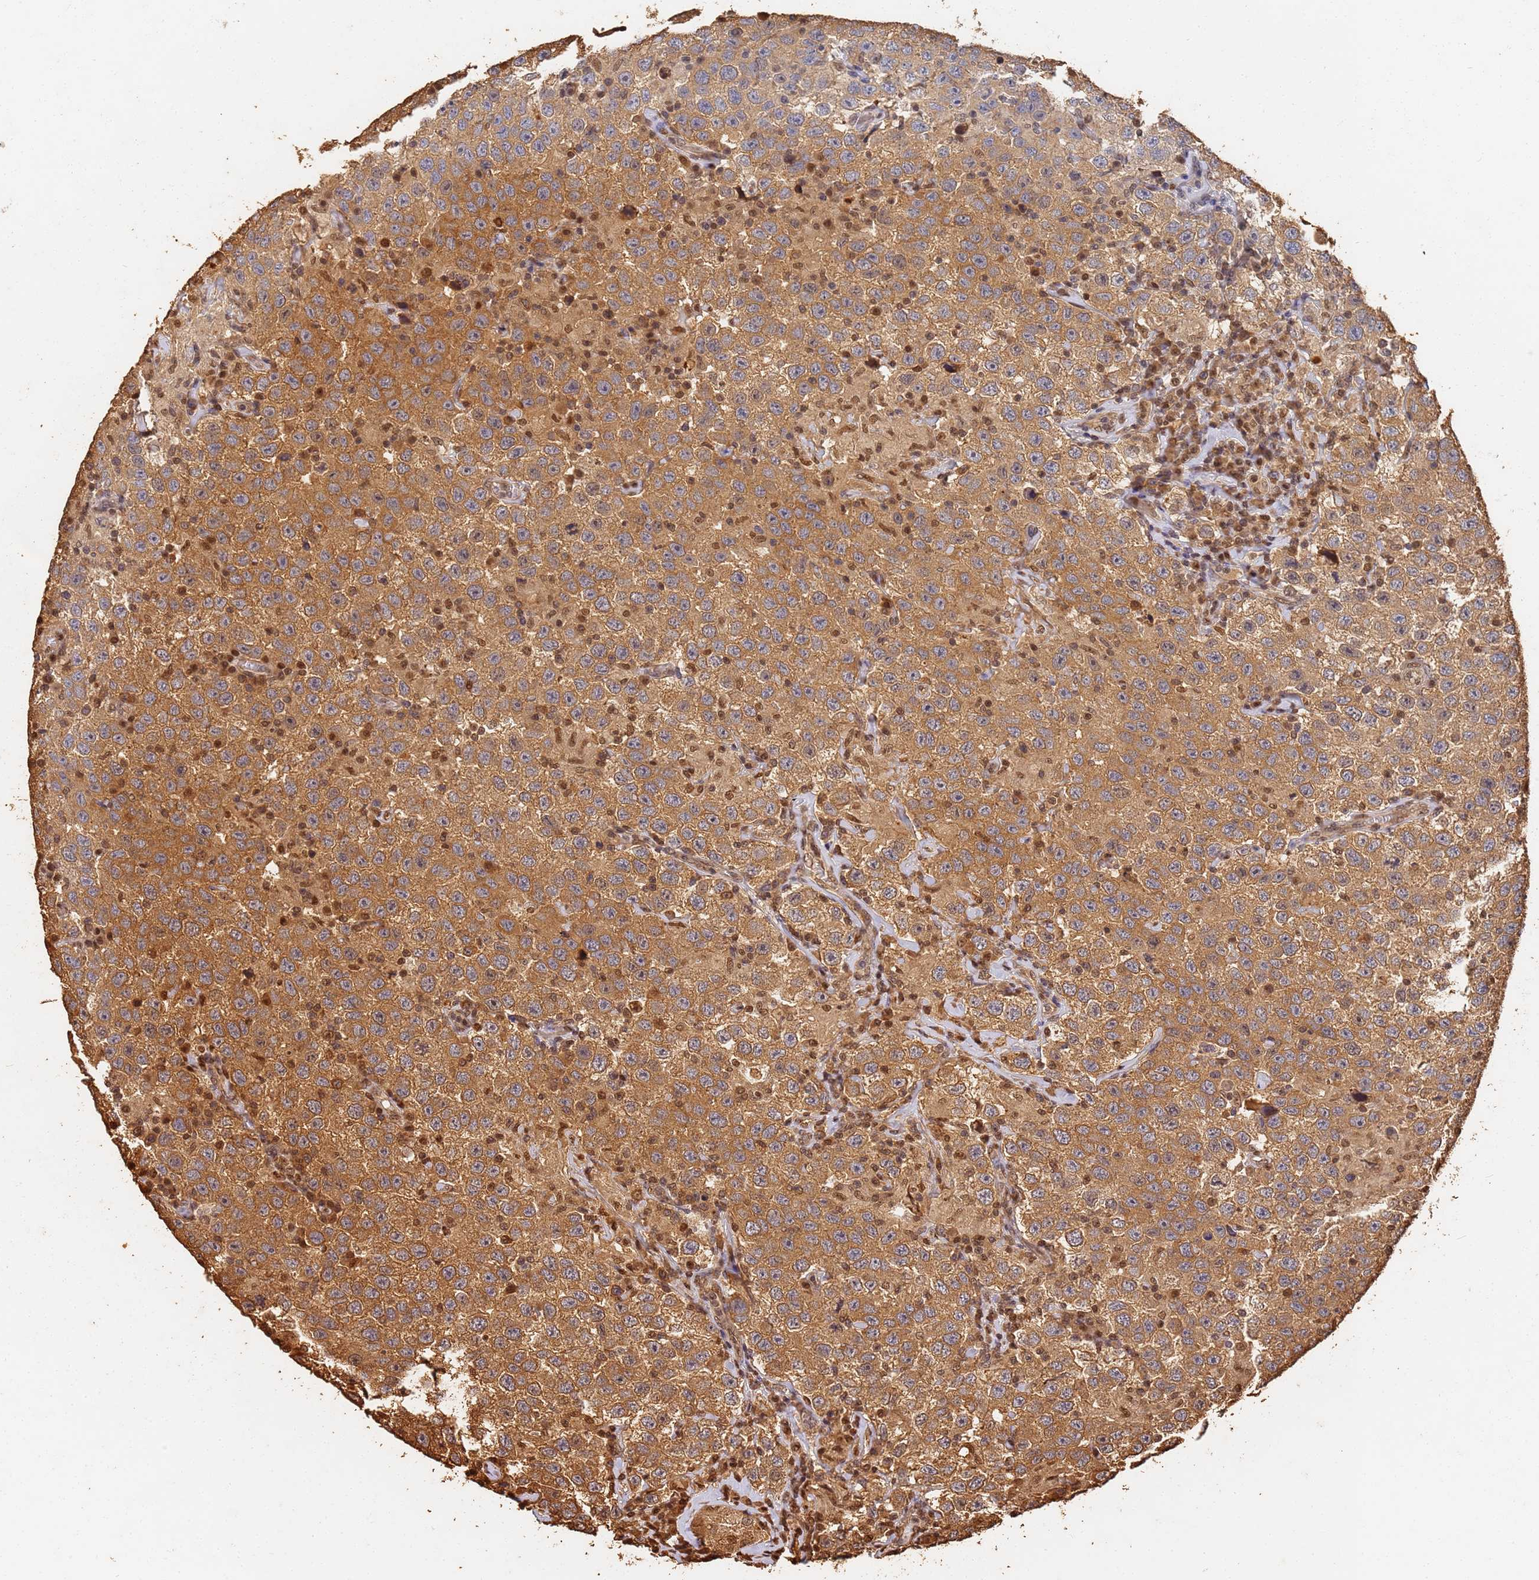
{"staining": {"intensity": "moderate", "quantity": ">75%", "location": "cytoplasmic/membranous"}, "tissue": "testis cancer", "cell_type": "Tumor cells", "image_type": "cancer", "snomed": [{"axis": "morphology", "description": "Seminoma, NOS"}, {"axis": "topography", "description": "Testis"}], "caption": "Brown immunohistochemical staining in human testis cancer shows moderate cytoplasmic/membranous expression in about >75% of tumor cells.", "gene": "JAK2", "patient": {"sex": "male", "age": 41}}